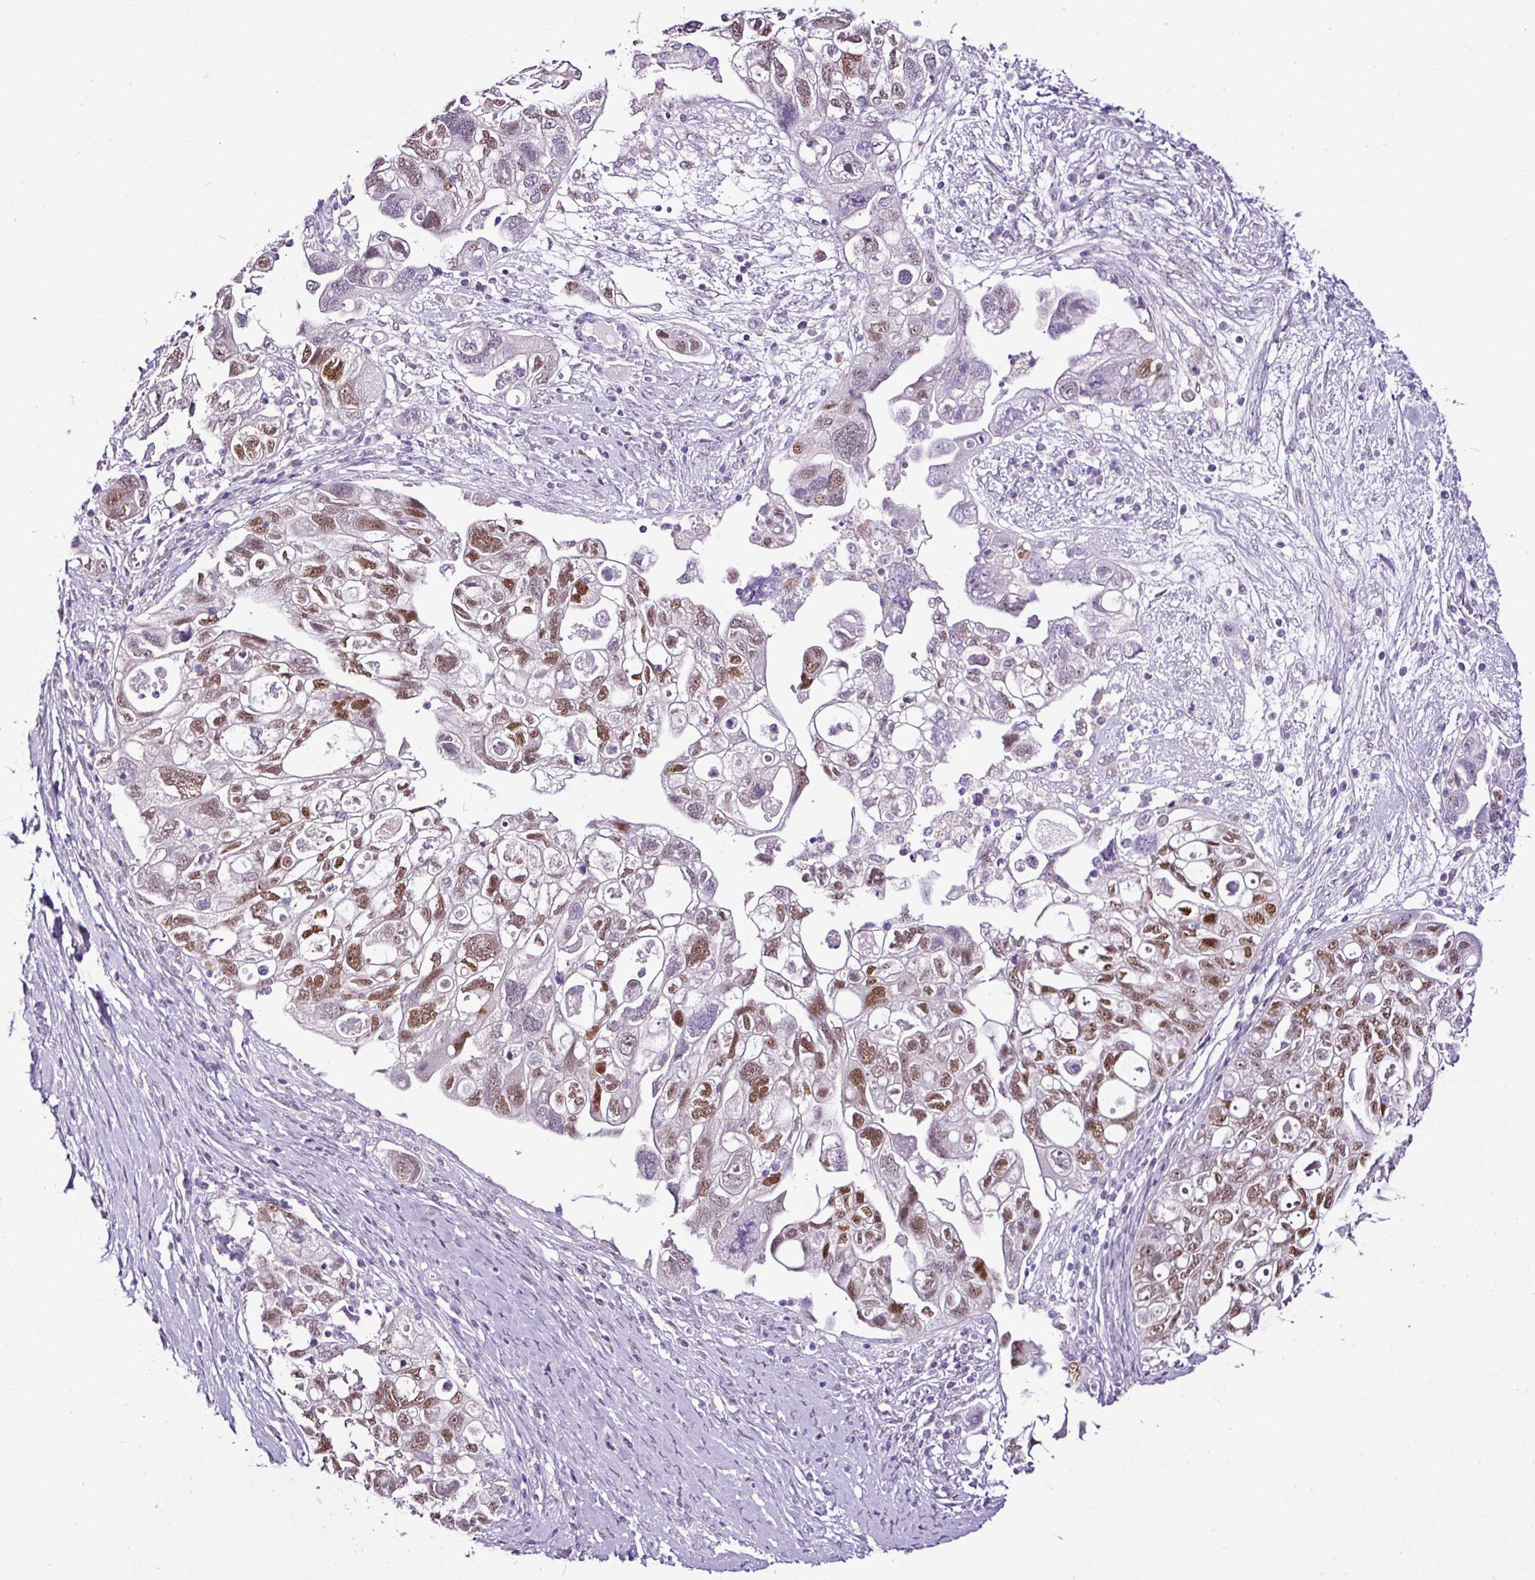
{"staining": {"intensity": "moderate", "quantity": "25%-75%", "location": "nuclear"}, "tissue": "ovarian cancer", "cell_type": "Tumor cells", "image_type": "cancer", "snomed": [{"axis": "morphology", "description": "Carcinoma, NOS"}, {"axis": "morphology", "description": "Cystadenocarcinoma, serous, NOS"}, {"axis": "topography", "description": "Ovary"}], "caption": "Protein positivity by IHC exhibits moderate nuclear expression in approximately 25%-75% of tumor cells in ovarian cancer. The protein is shown in brown color, while the nuclei are stained blue.", "gene": "ESR1", "patient": {"sex": "female", "age": 69}}